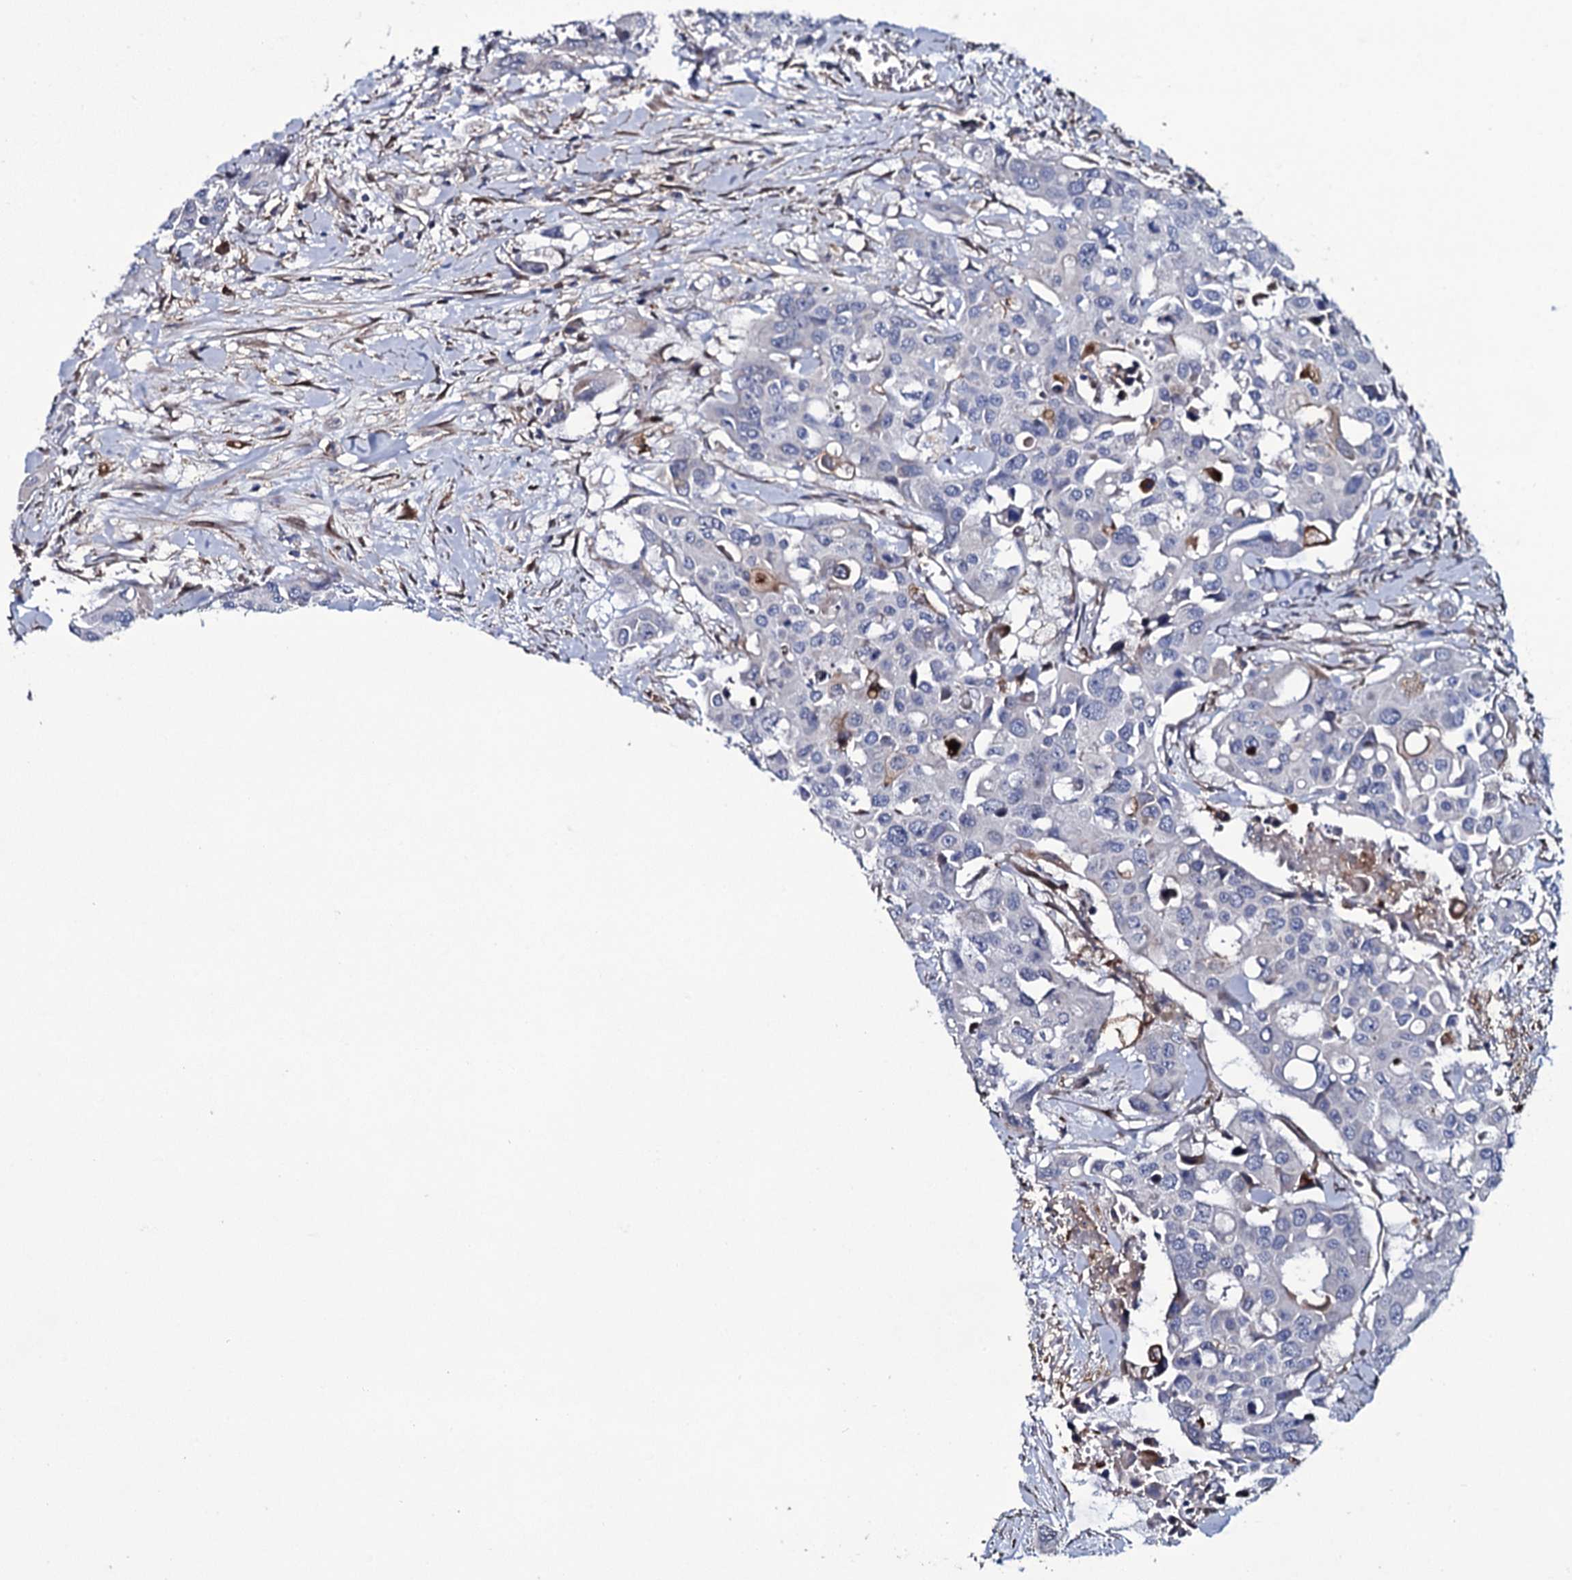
{"staining": {"intensity": "negative", "quantity": "none", "location": "none"}, "tissue": "colorectal cancer", "cell_type": "Tumor cells", "image_type": "cancer", "snomed": [{"axis": "morphology", "description": "Adenocarcinoma, NOS"}, {"axis": "topography", "description": "Colon"}], "caption": "An IHC micrograph of colorectal cancer is shown. There is no staining in tumor cells of colorectal cancer.", "gene": "TTC23", "patient": {"sex": "male", "age": 77}}